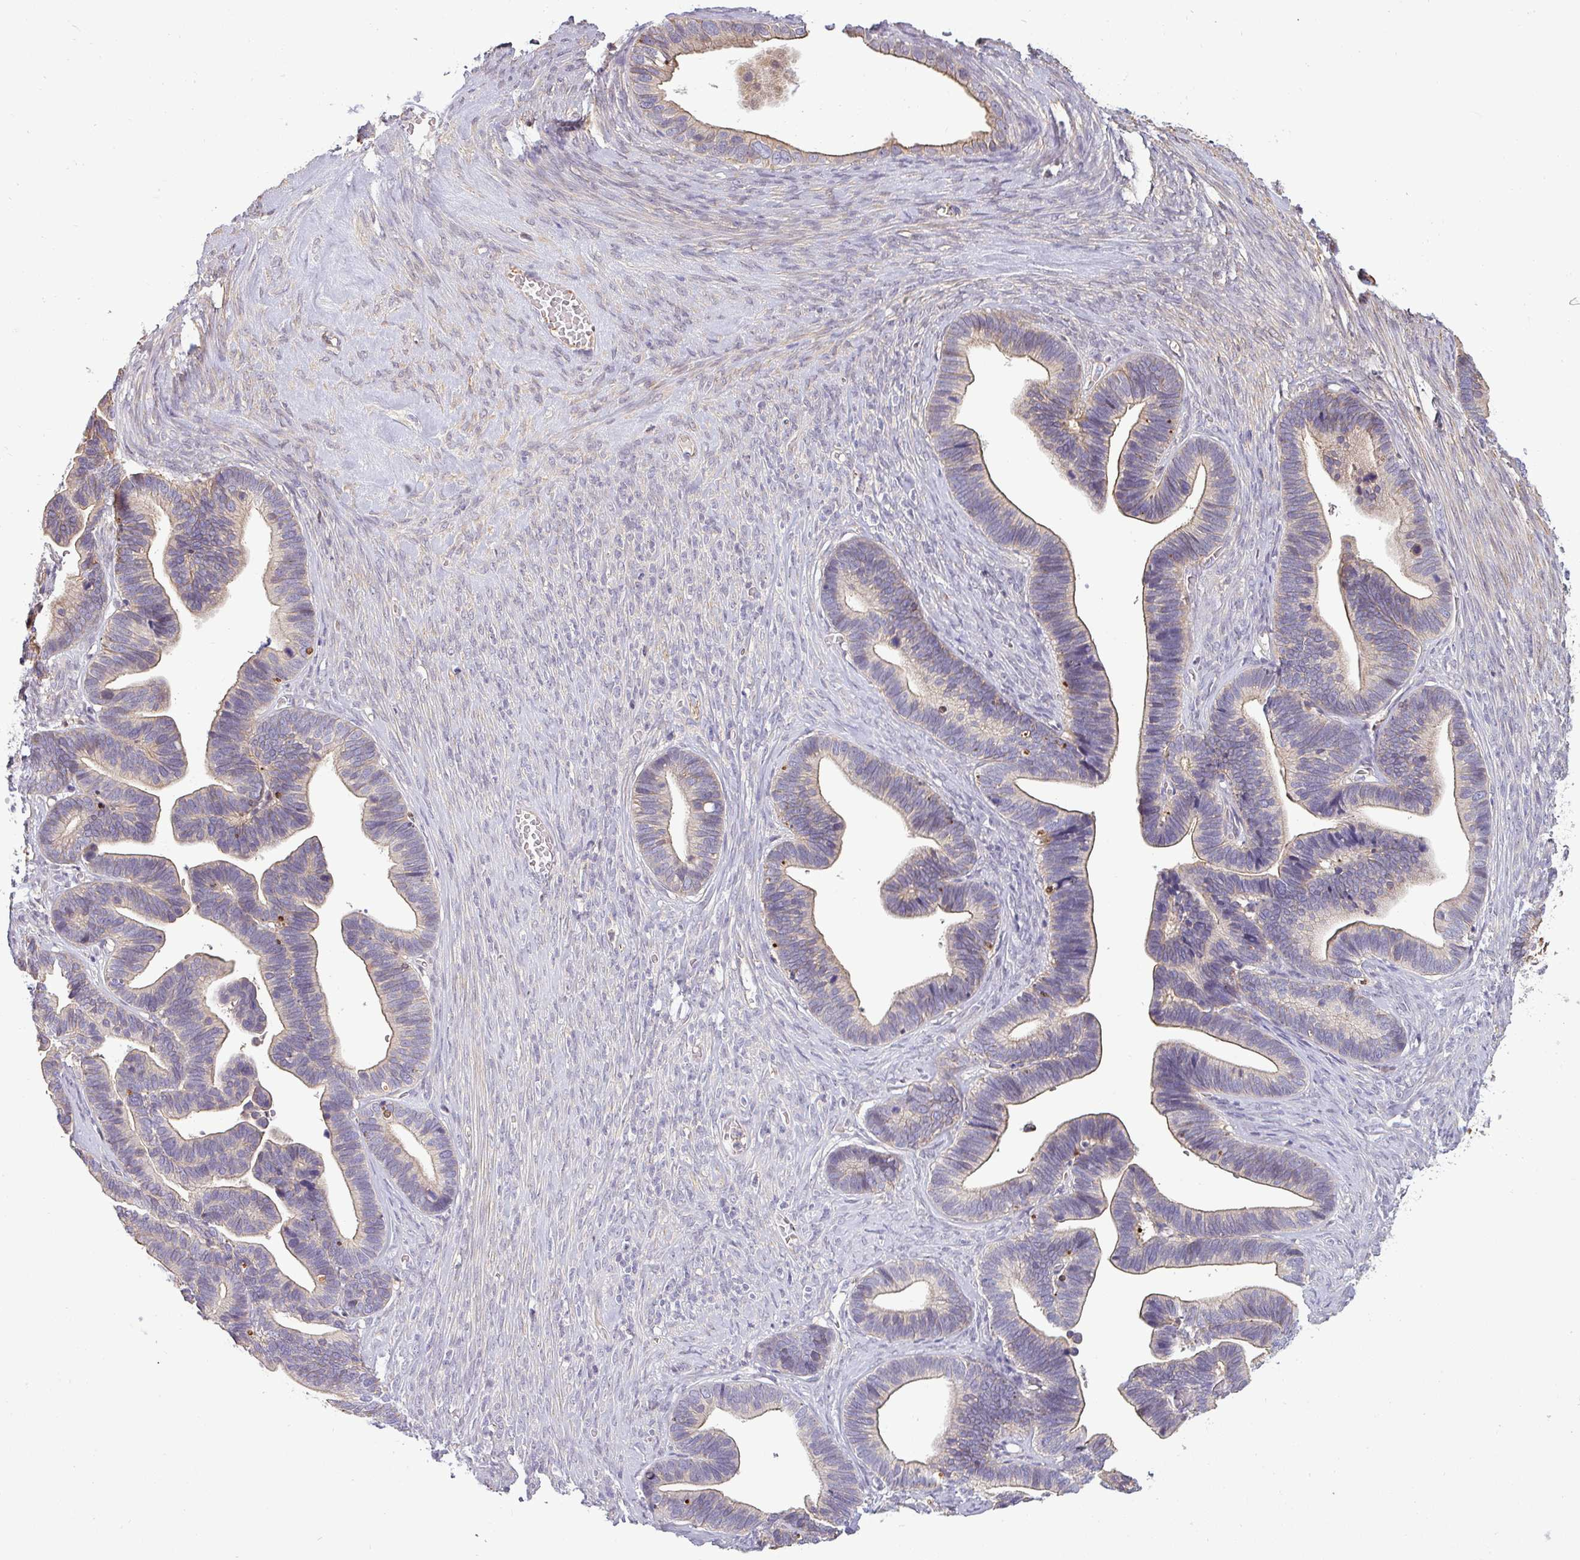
{"staining": {"intensity": "weak", "quantity": "<25%", "location": "cytoplasmic/membranous"}, "tissue": "ovarian cancer", "cell_type": "Tumor cells", "image_type": "cancer", "snomed": [{"axis": "morphology", "description": "Cystadenocarcinoma, serous, NOS"}, {"axis": "topography", "description": "Ovary"}], "caption": "IHC image of neoplastic tissue: human ovarian cancer stained with DAB (3,3'-diaminobenzidine) exhibits no significant protein positivity in tumor cells.", "gene": "ZNF835", "patient": {"sex": "female", "age": 56}}